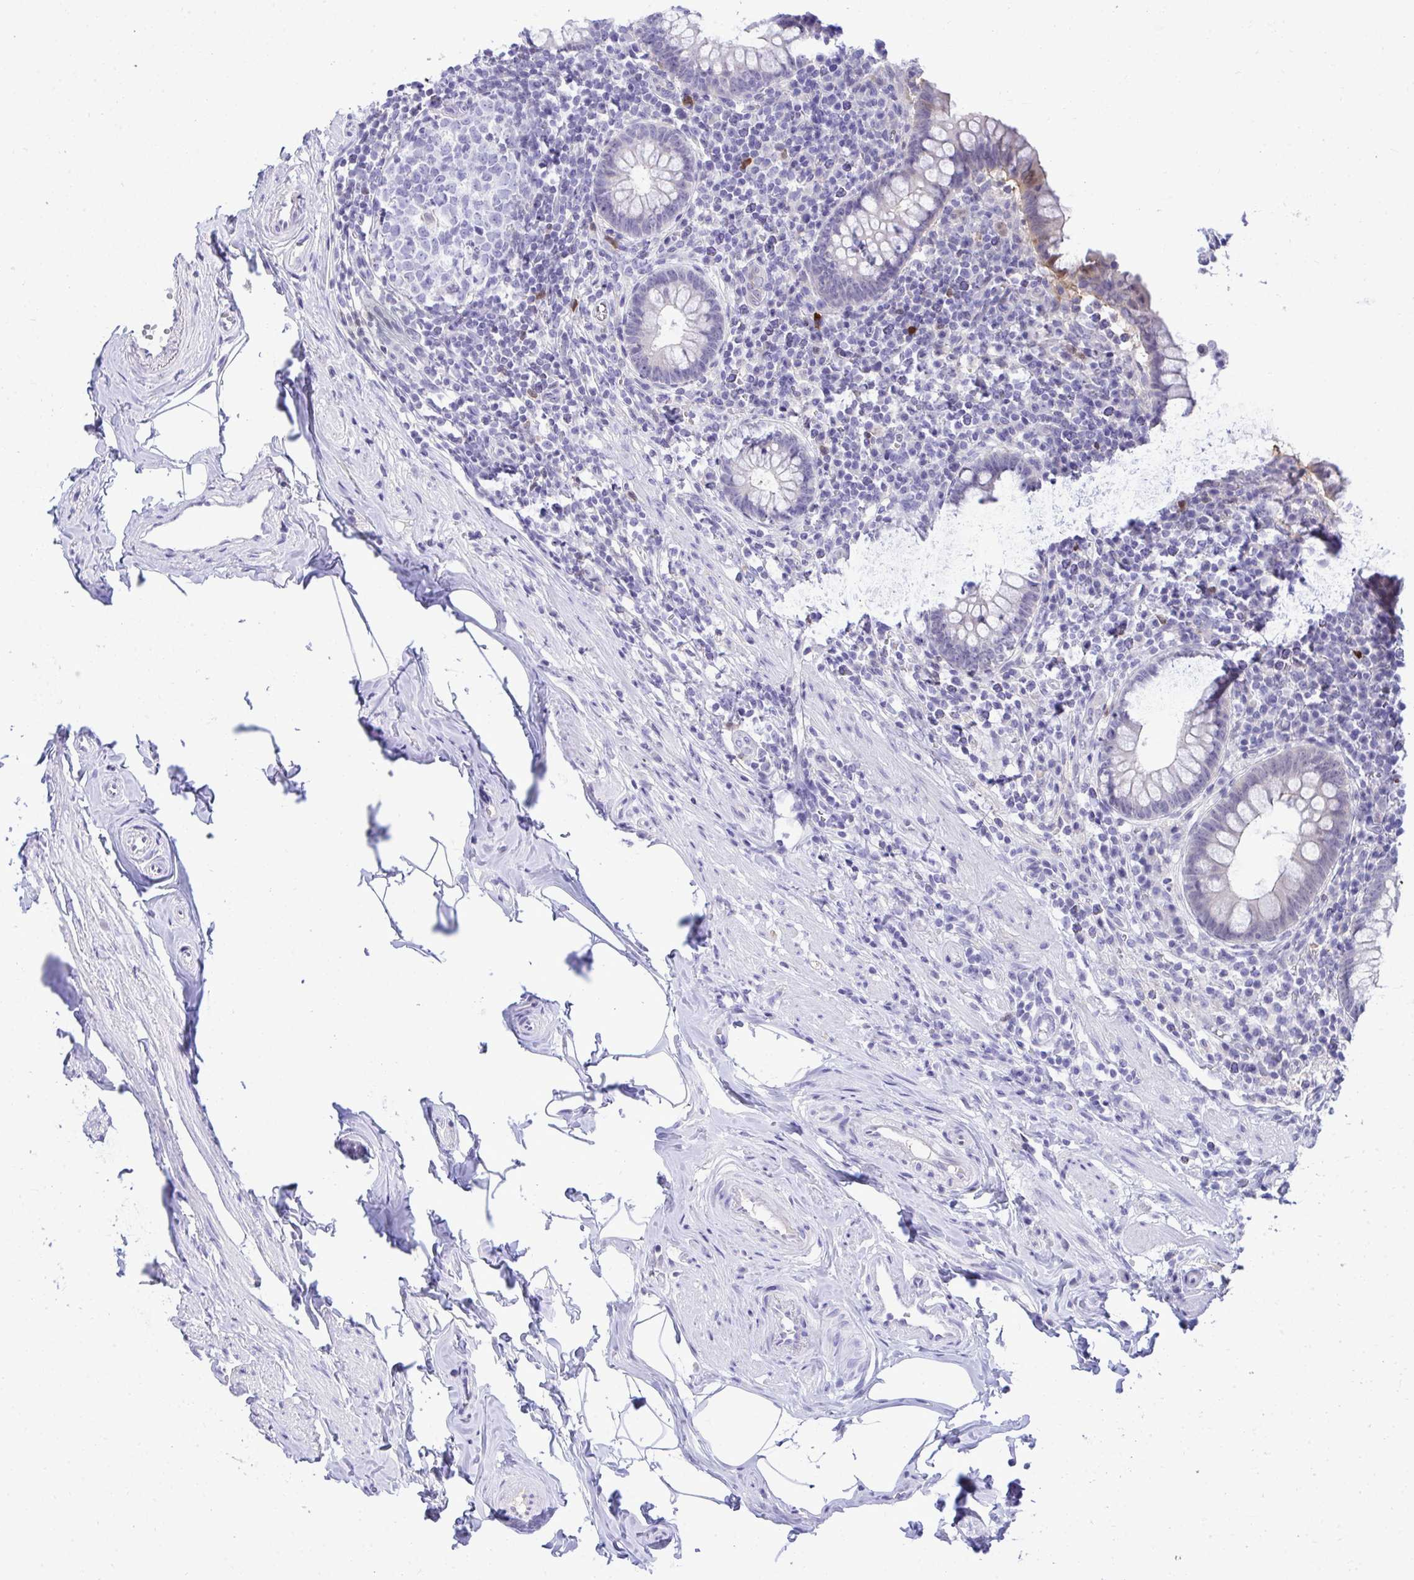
{"staining": {"intensity": "negative", "quantity": "none", "location": "none"}, "tissue": "appendix", "cell_type": "Glandular cells", "image_type": "normal", "snomed": [{"axis": "morphology", "description": "Normal tissue, NOS"}, {"axis": "topography", "description": "Appendix"}], "caption": "The image reveals no significant positivity in glandular cells of appendix.", "gene": "PGM2L1", "patient": {"sex": "female", "age": 56}}